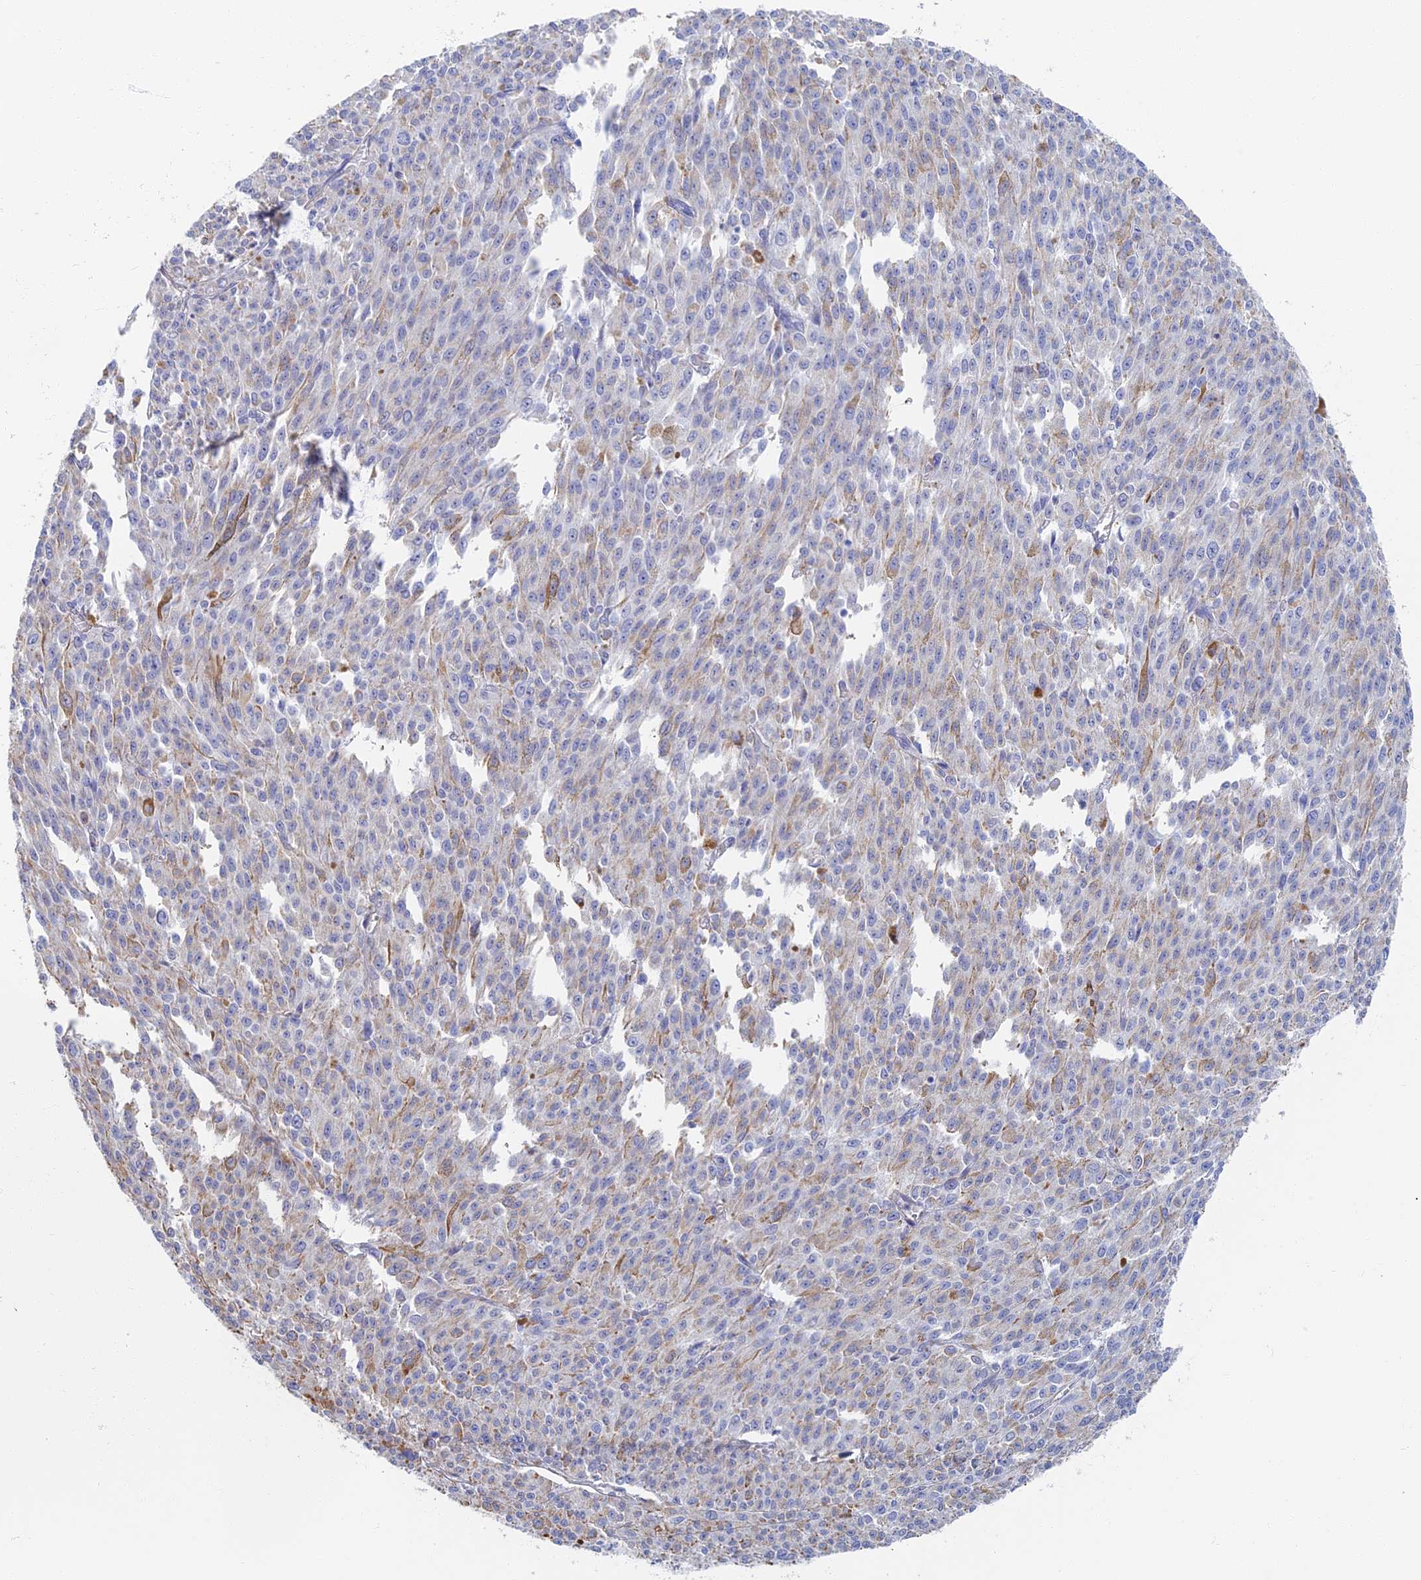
{"staining": {"intensity": "negative", "quantity": "none", "location": "none"}, "tissue": "melanoma", "cell_type": "Tumor cells", "image_type": "cancer", "snomed": [{"axis": "morphology", "description": "Malignant melanoma, NOS"}, {"axis": "topography", "description": "Skin"}], "caption": "Immunohistochemistry of malignant melanoma displays no positivity in tumor cells. (Stains: DAB immunohistochemistry (IHC) with hematoxylin counter stain, Microscopy: brightfield microscopy at high magnification).", "gene": "RMC1", "patient": {"sex": "female", "age": 52}}